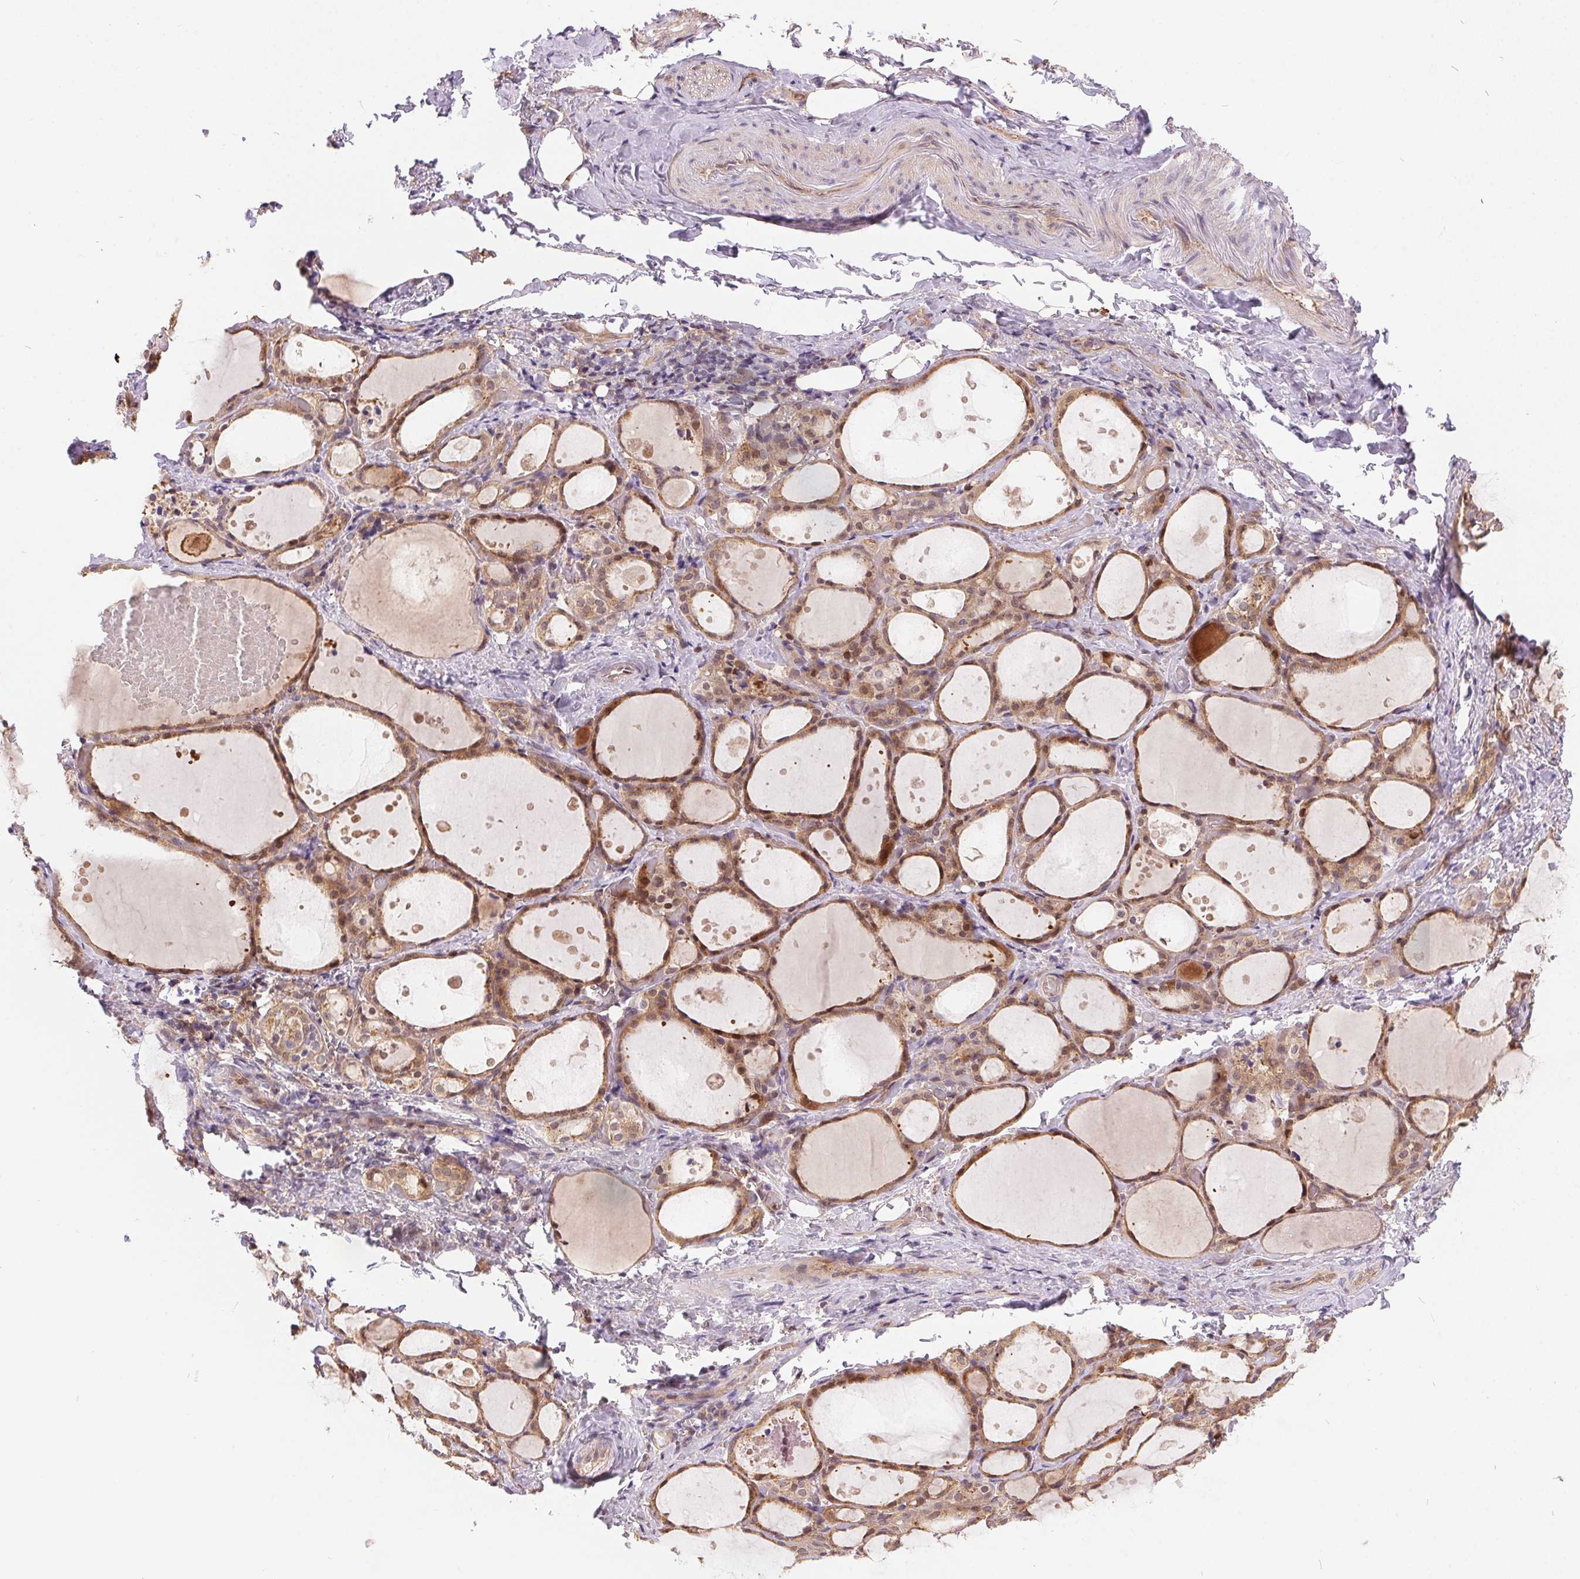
{"staining": {"intensity": "moderate", "quantity": ">75%", "location": "cytoplasmic/membranous,nuclear"}, "tissue": "thyroid gland", "cell_type": "Glandular cells", "image_type": "normal", "snomed": [{"axis": "morphology", "description": "Normal tissue, NOS"}, {"axis": "topography", "description": "Thyroid gland"}], "caption": "Human thyroid gland stained for a protein (brown) reveals moderate cytoplasmic/membranous,nuclear positive expression in about >75% of glandular cells.", "gene": "NUDT16", "patient": {"sex": "male", "age": 68}}